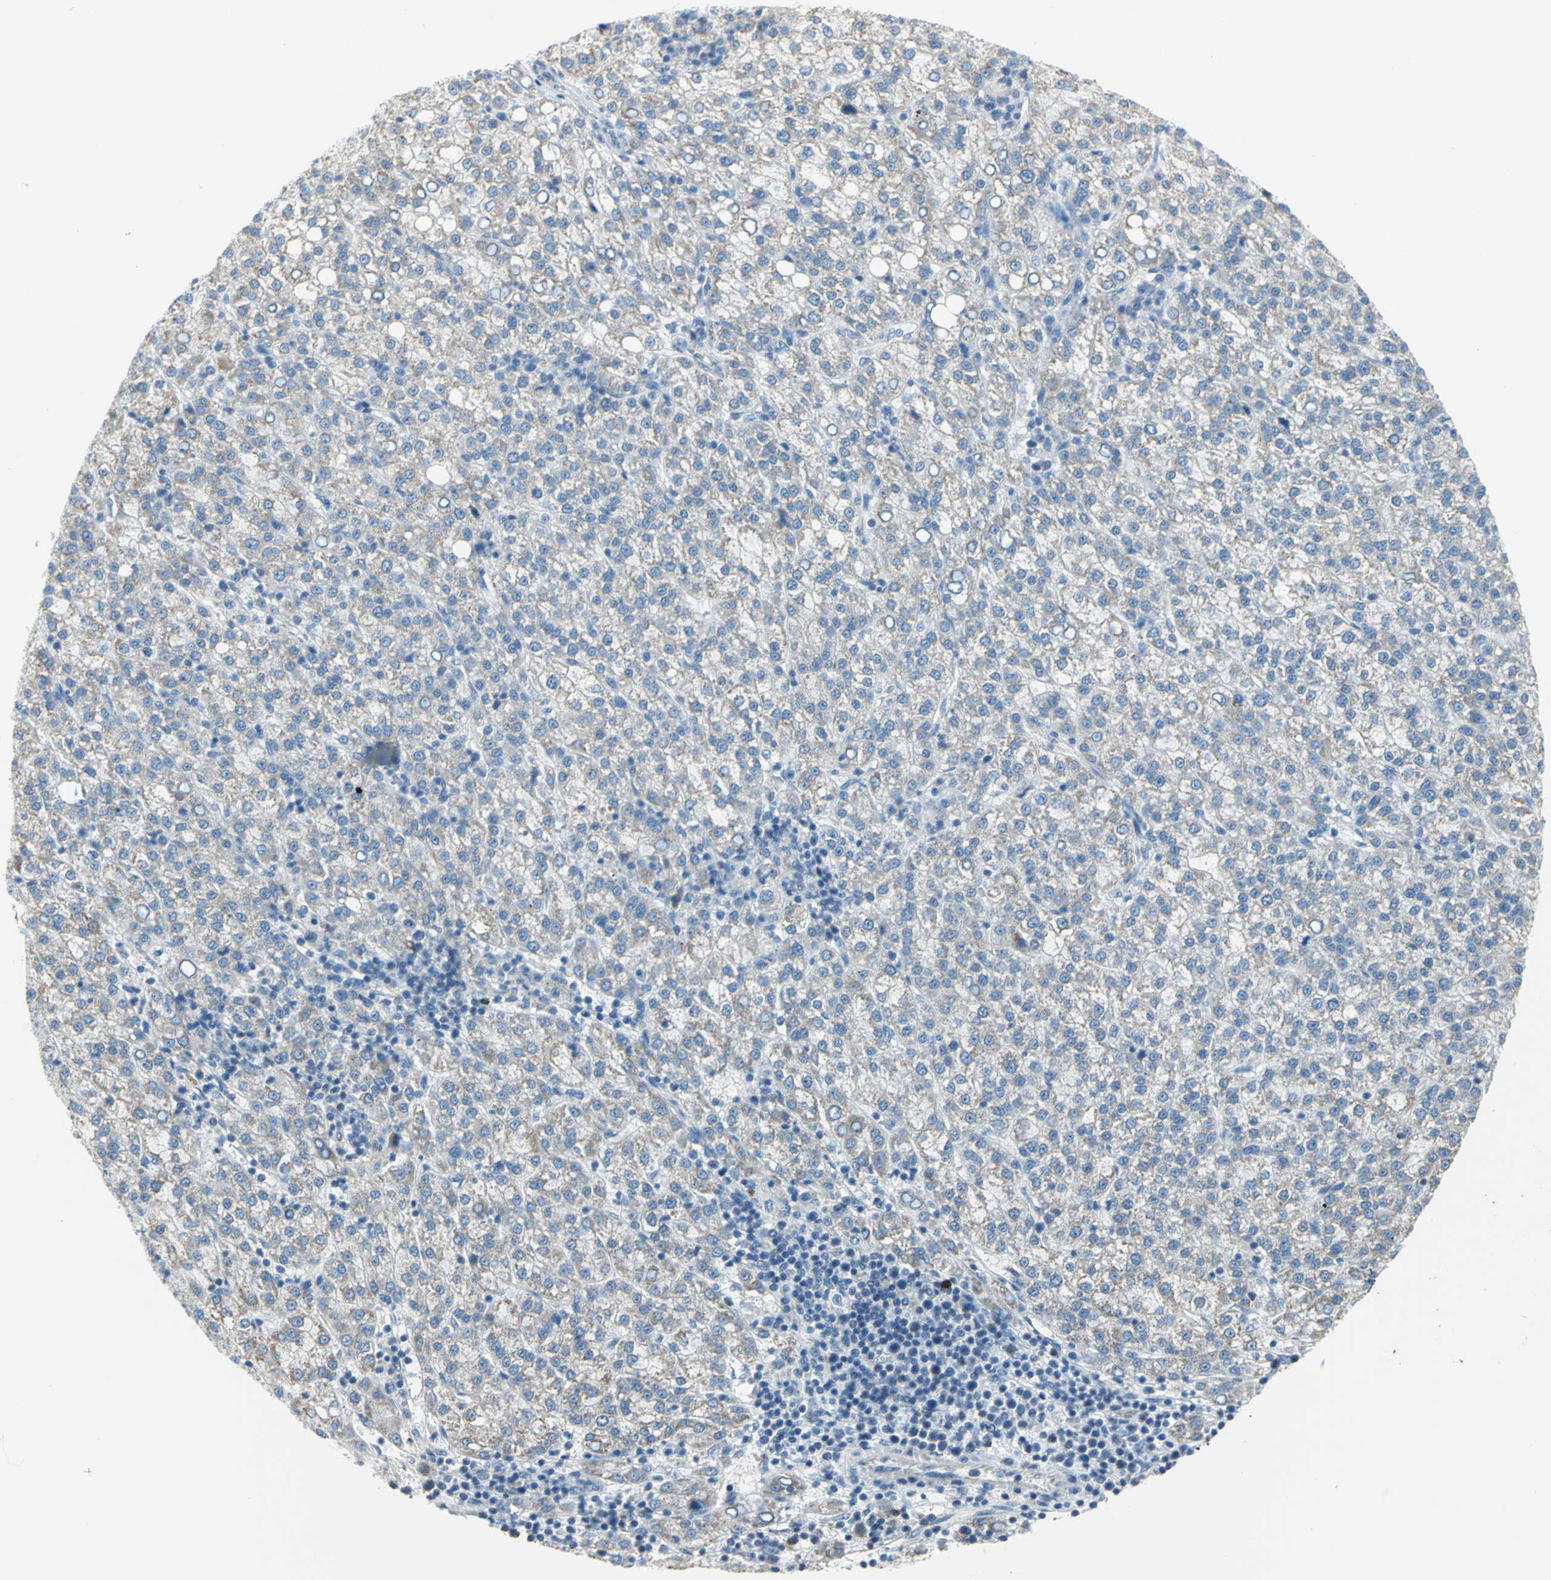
{"staining": {"intensity": "weak", "quantity": ">75%", "location": "cytoplasmic/membranous"}, "tissue": "liver cancer", "cell_type": "Tumor cells", "image_type": "cancer", "snomed": [{"axis": "morphology", "description": "Carcinoma, Hepatocellular, NOS"}, {"axis": "topography", "description": "Liver"}], "caption": "This image exhibits immunohistochemistry staining of liver cancer (hepatocellular carcinoma), with low weak cytoplasmic/membranous staining in about >75% of tumor cells.", "gene": "ALOX15", "patient": {"sex": "female", "age": 58}}